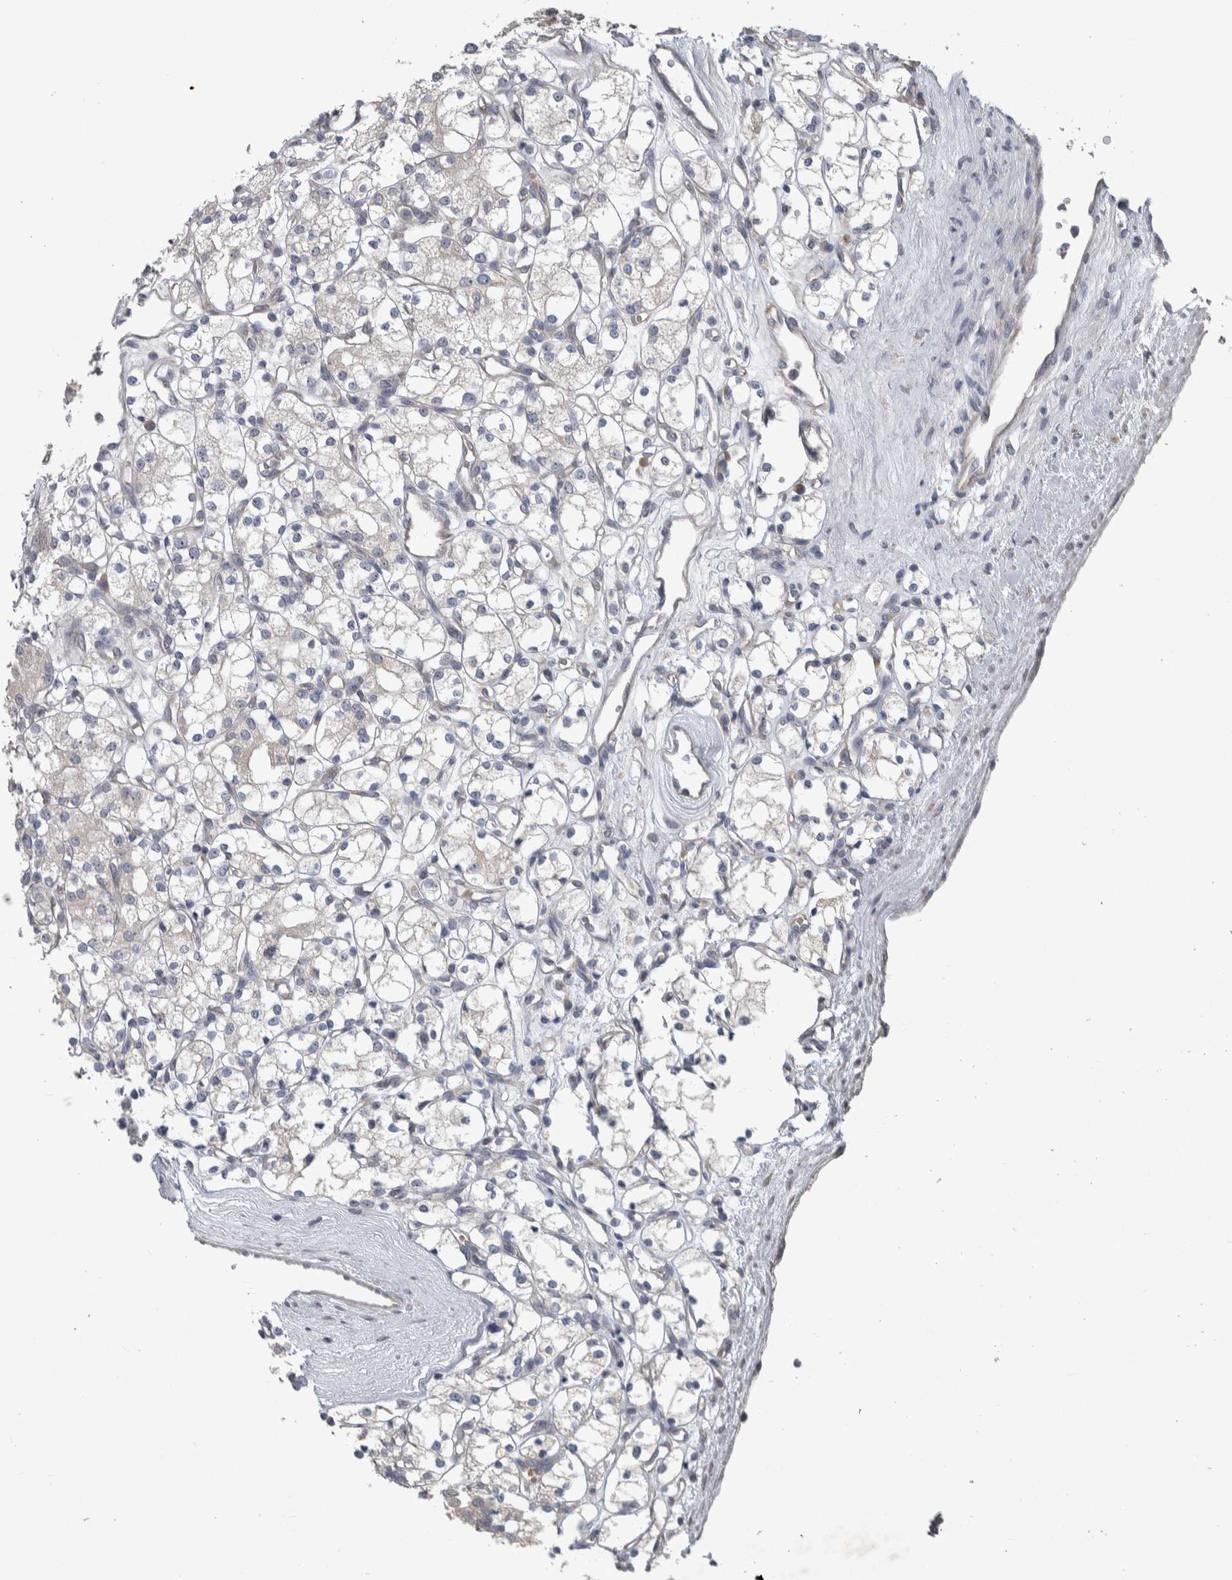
{"staining": {"intensity": "negative", "quantity": "none", "location": "none"}, "tissue": "renal cancer", "cell_type": "Tumor cells", "image_type": "cancer", "snomed": [{"axis": "morphology", "description": "Adenocarcinoma, NOS"}, {"axis": "topography", "description": "Kidney"}], "caption": "Tumor cells show no significant protein expression in renal cancer.", "gene": "SRP68", "patient": {"sex": "male", "age": 77}}